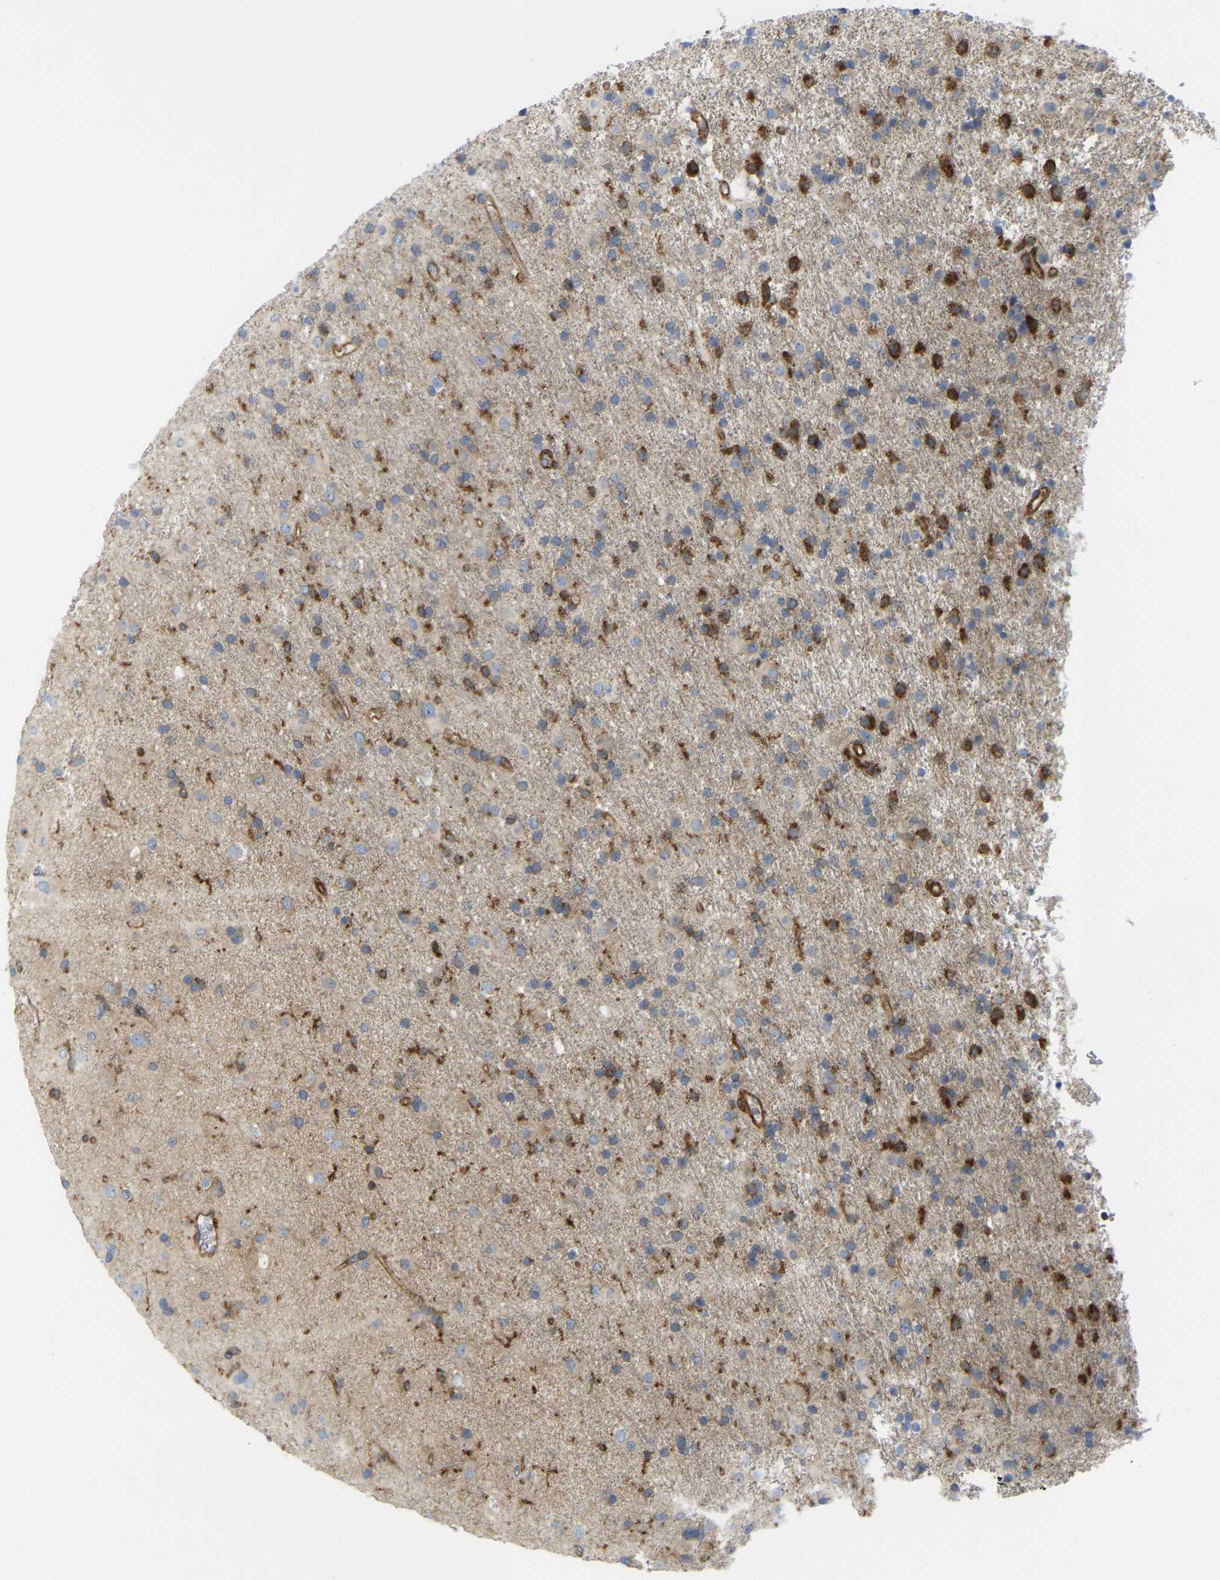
{"staining": {"intensity": "strong", "quantity": "<25%", "location": "cytoplasmic/membranous"}, "tissue": "glioma", "cell_type": "Tumor cells", "image_type": "cancer", "snomed": [{"axis": "morphology", "description": "Glioma, malignant, Low grade"}, {"axis": "topography", "description": "Brain"}], "caption": "Immunohistochemical staining of glioma shows medium levels of strong cytoplasmic/membranous staining in about <25% of tumor cells.", "gene": "PICALM", "patient": {"sex": "male", "age": 65}}